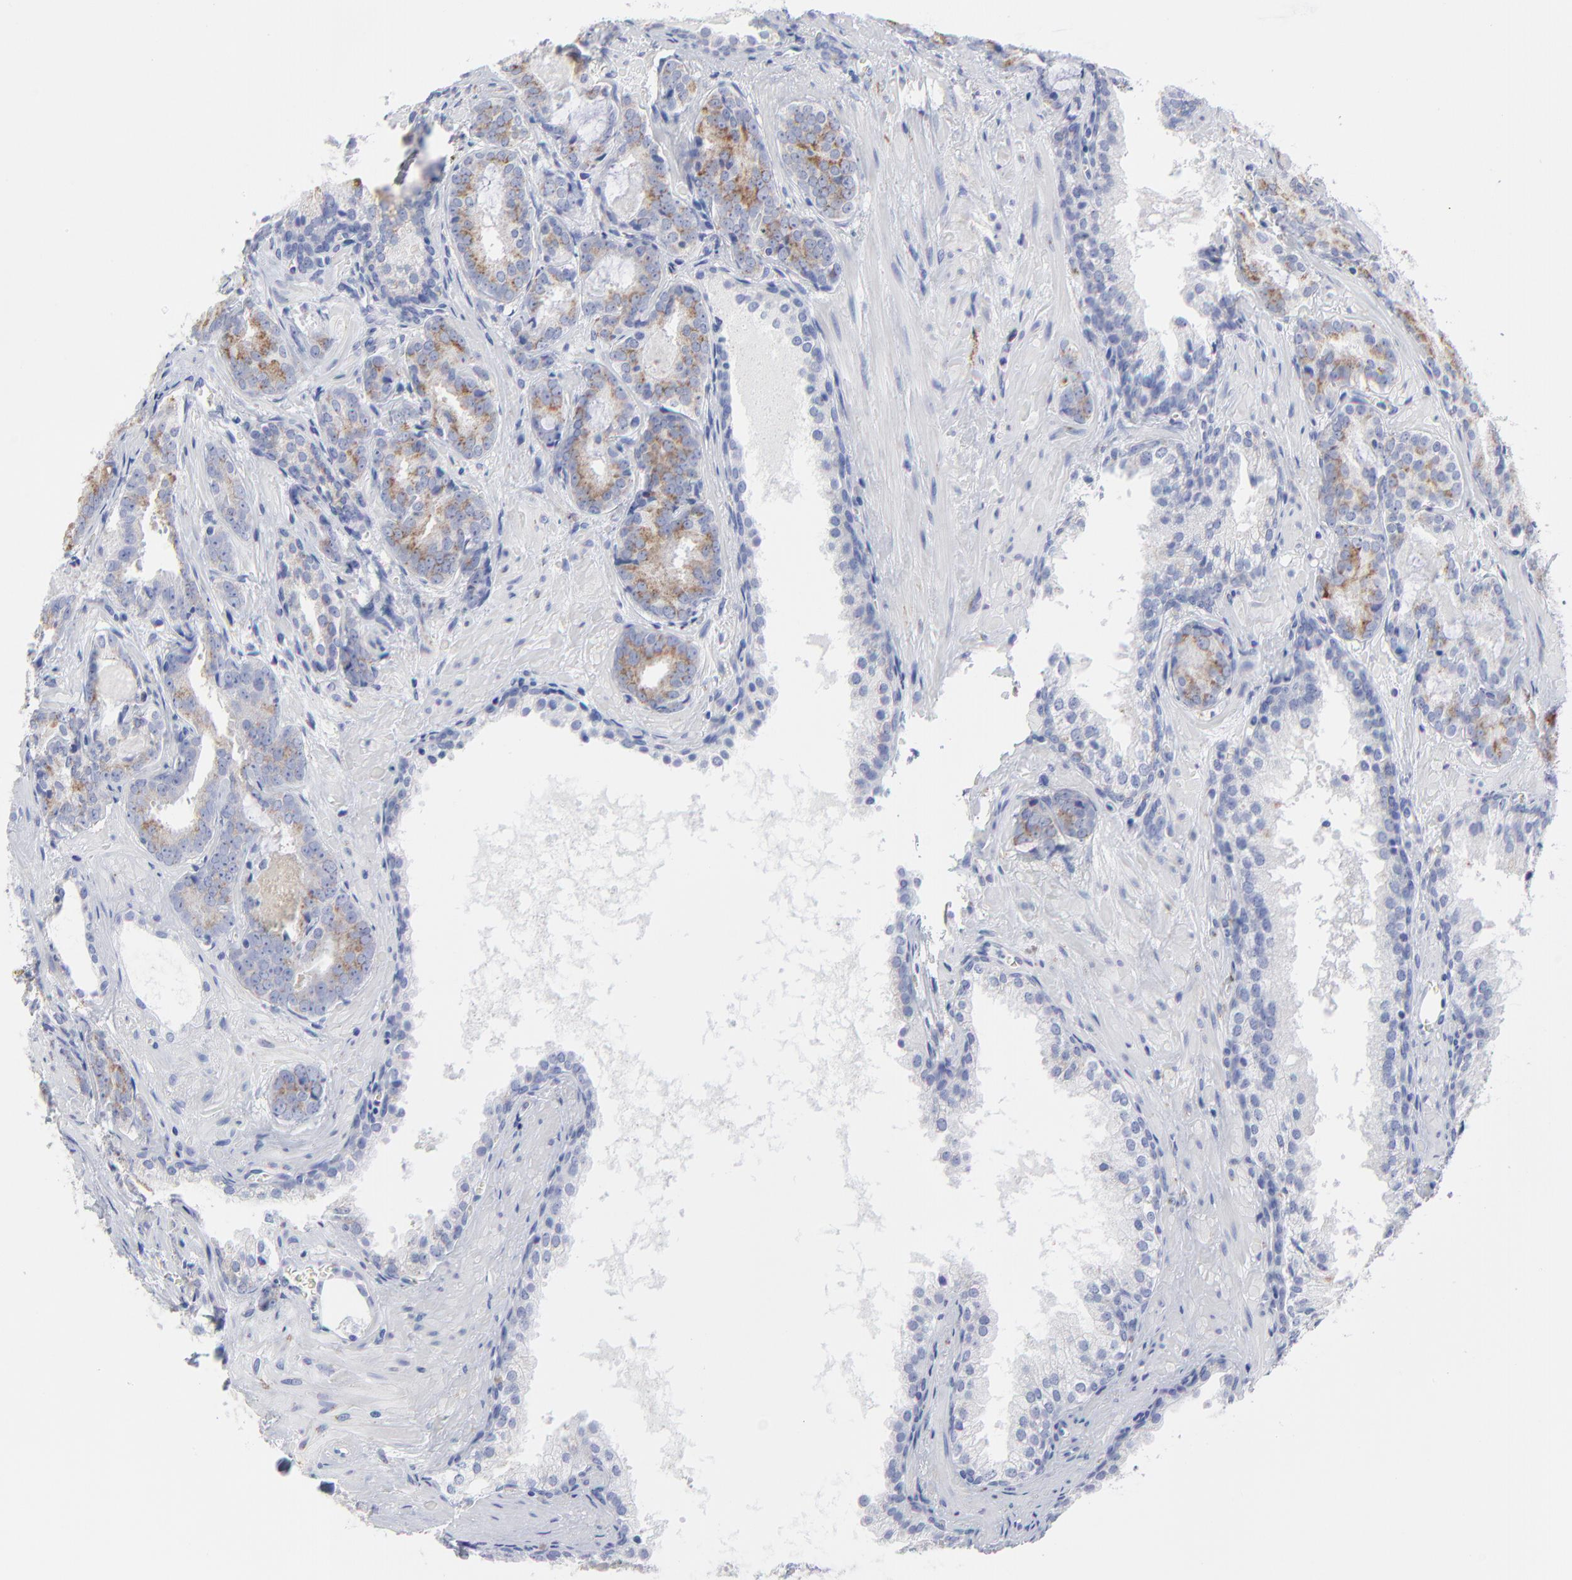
{"staining": {"intensity": "moderate", "quantity": "25%-75%", "location": "cytoplasmic/membranous"}, "tissue": "prostate cancer", "cell_type": "Tumor cells", "image_type": "cancer", "snomed": [{"axis": "morphology", "description": "Adenocarcinoma, Medium grade"}, {"axis": "topography", "description": "Prostate"}], "caption": "Immunohistochemical staining of human prostate cancer (adenocarcinoma (medium-grade)) displays medium levels of moderate cytoplasmic/membranous staining in approximately 25%-75% of tumor cells. The staining is performed using DAB brown chromogen to label protein expression. The nuclei are counter-stained blue using hematoxylin.", "gene": "CNTN3", "patient": {"sex": "male", "age": 64}}